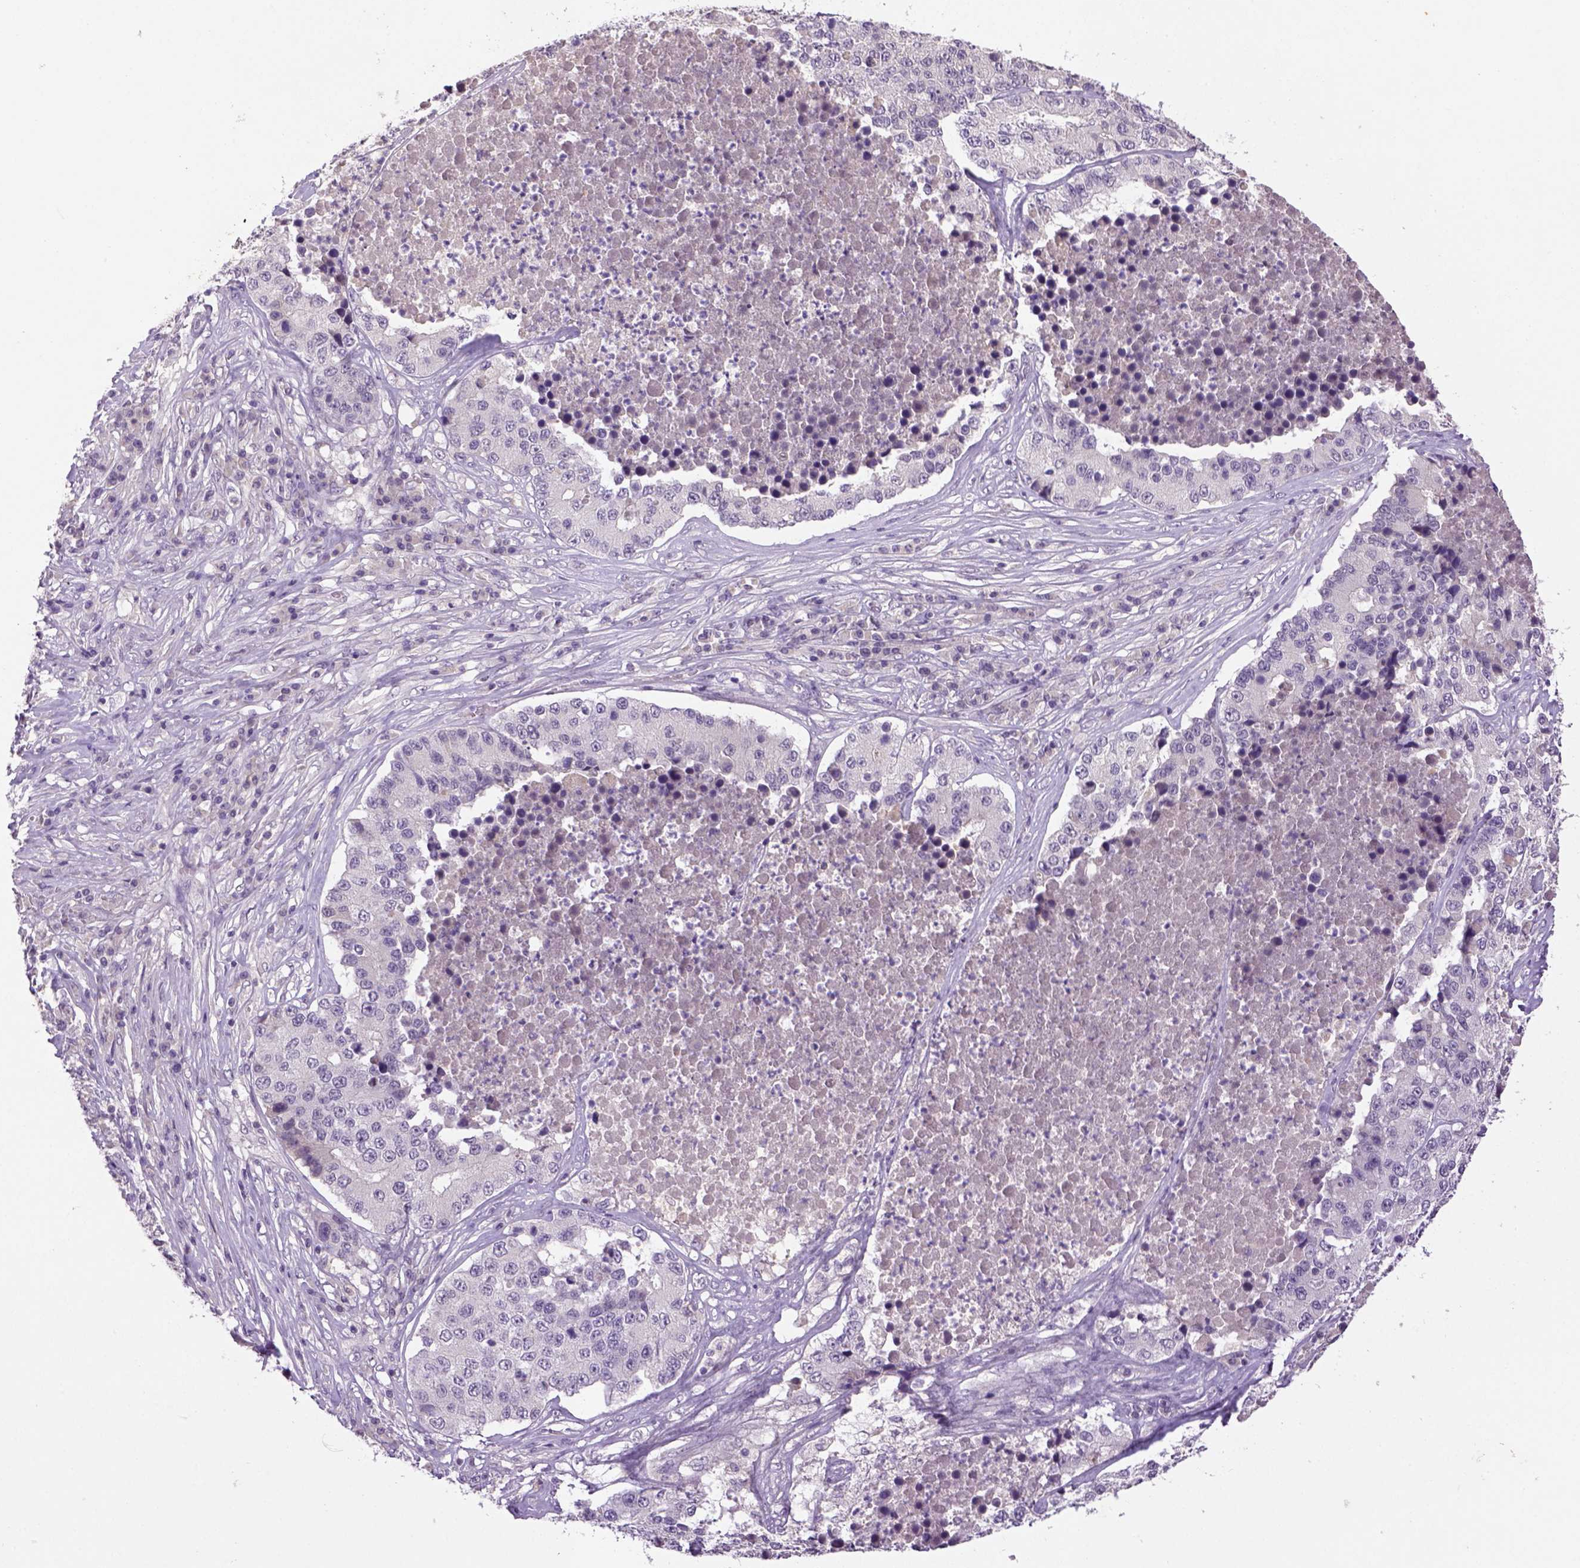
{"staining": {"intensity": "negative", "quantity": "none", "location": "none"}, "tissue": "stomach cancer", "cell_type": "Tumor cells", "image_type": "cancer", "snomed": [{"axis": "morphology", "description": "Adenocarcinoma, NOS"}, {"axis": "topography", "description": "Stomach"}], "caption": "A high-resolution photomicrograph shows immunohistochemistry (IHC) staining of stomach cancer (adenocarcinoma), which reveals no significant expression in tumor cells.", "gene": "NLGN2", "patient": {"sex": "male", "age": 71}}